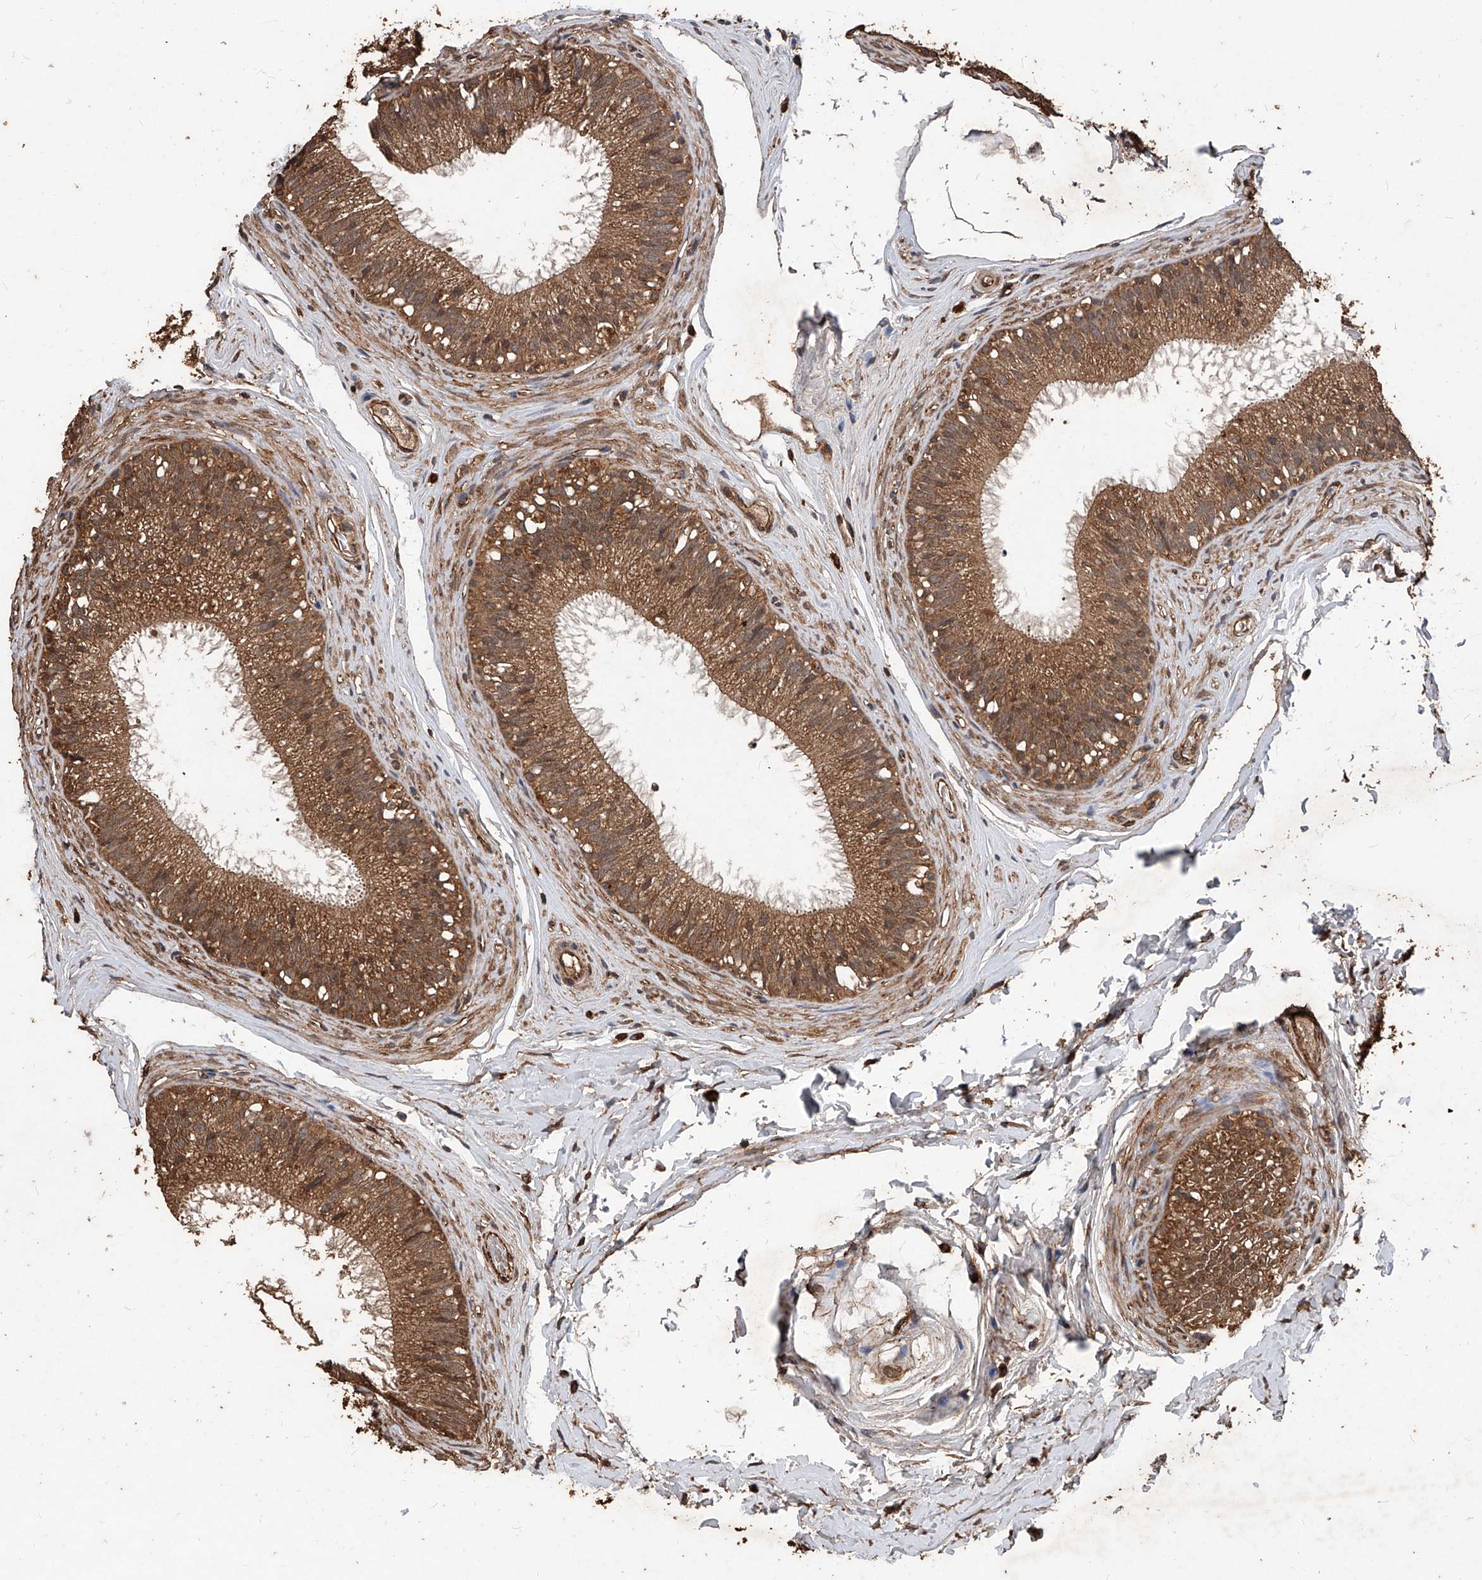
{"staining": {"intensity": "moderate", "quantity": ">75%", "location": "cytoplasmic/membranous"}, "tissue": "epididymis", "cell_type": "Glandular cells", "image_type": "normal", "snomed": [{"axis": "morphology", "description": "Normal tissue, NOS"}, {"axis": "topography", "description": "Epididymis"}], "caption": "Immunohistochemical staining of unremarkable human epididymis exhibits moderate cytoplasmic/membranous protein positivity in about >75% of glandular cells.", "gene": "UCP2", "patient": {"sex": "male", "age": 29}}